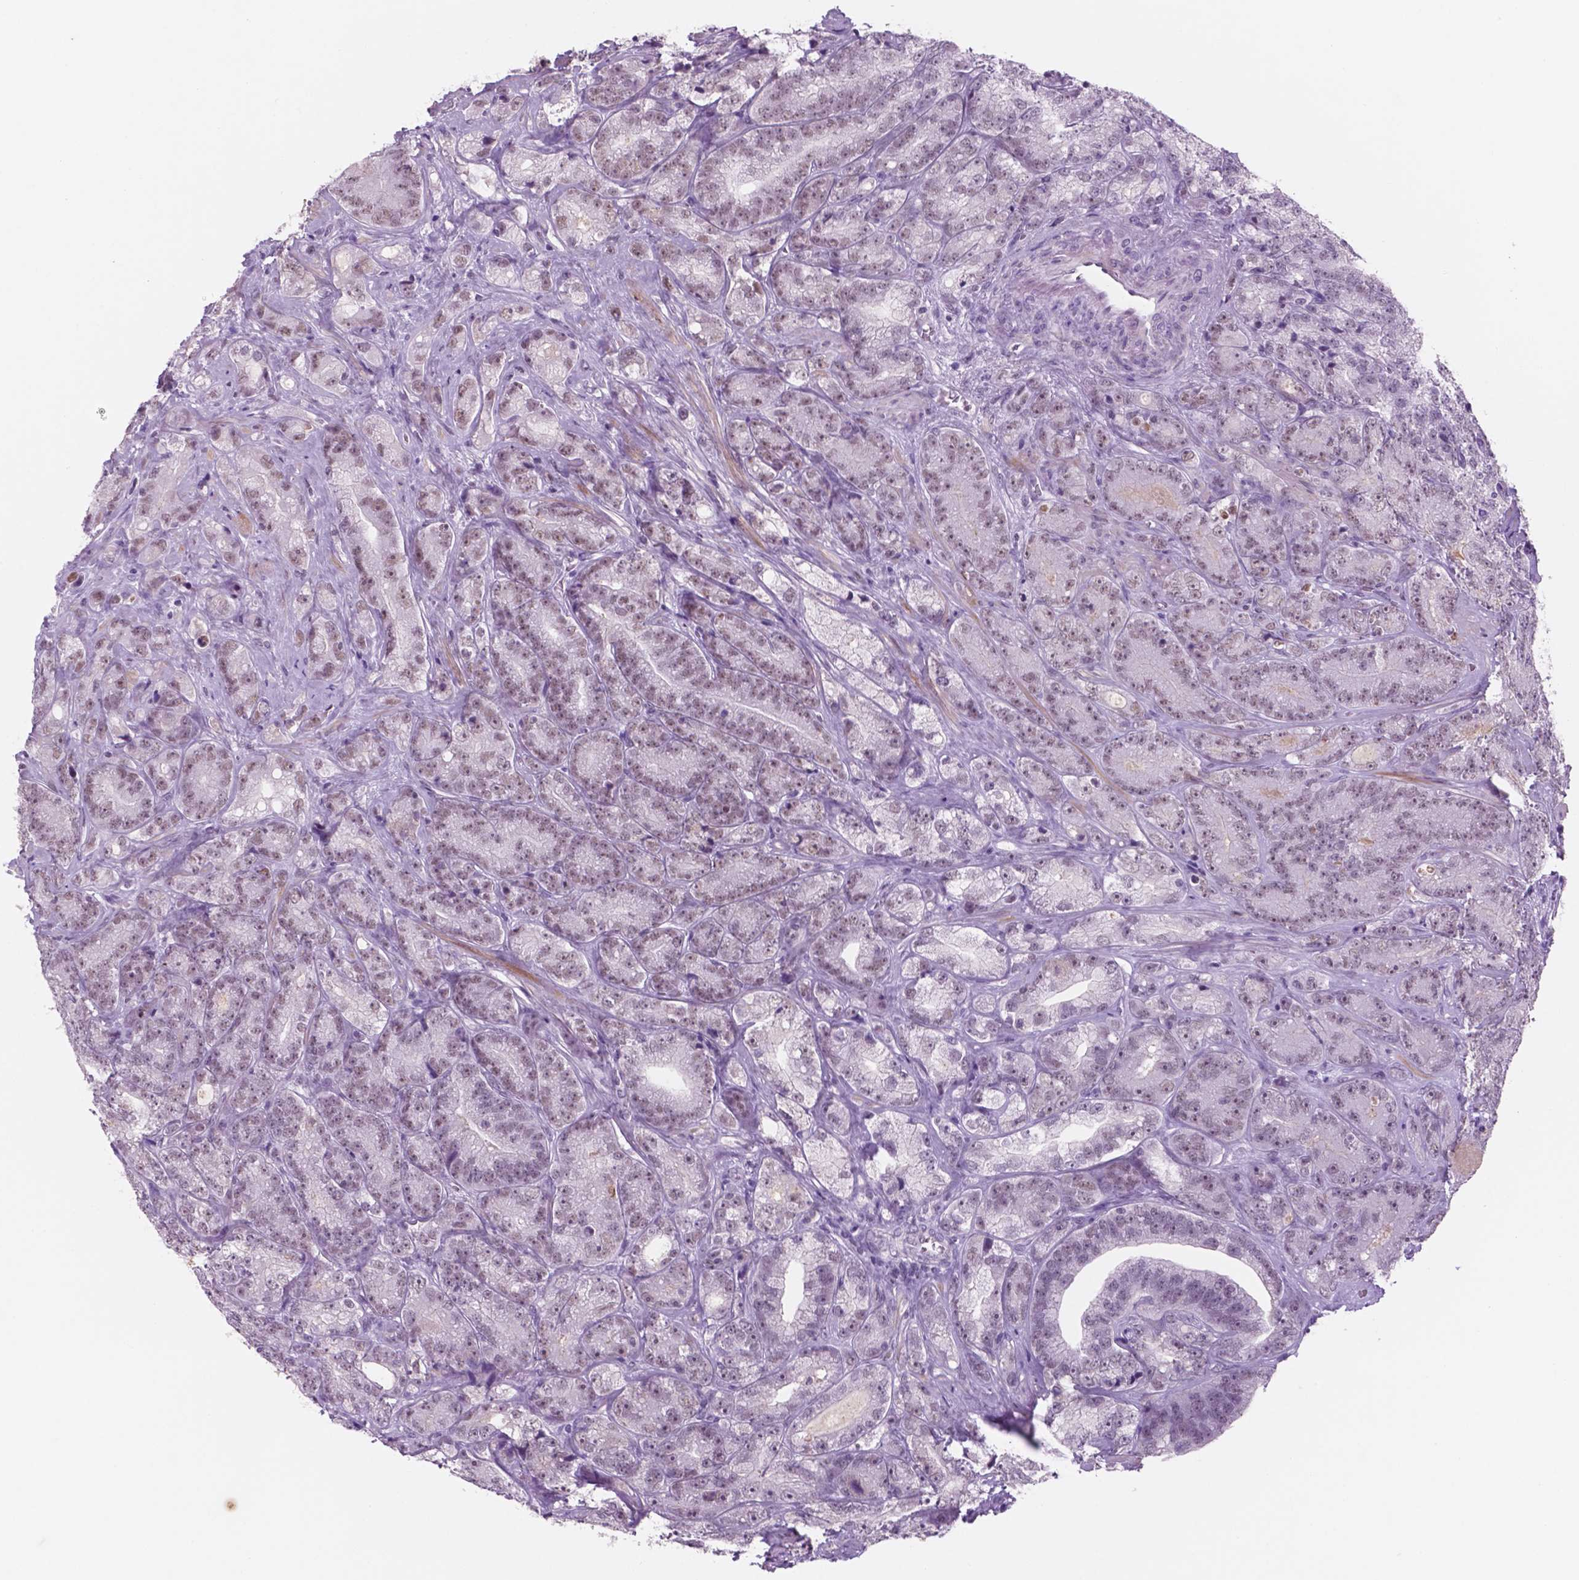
{"staining": {"intensity": "weak", "quantity": "25%-75%", "location": "nuclear"}, "tissue": "prostate cancer", "cell_type": "Tumor cells", "image_type": "cancer", "snomed": [{"axis": "morphology", "description": "Adenocarcinoma, NOS"}, {"axis": "topography", "description": "Prostate"}], "caption": "Prostate adenocarcinoma stained with DAB immunohistochemistry reveals low levels of weak nuclear positivity in about 25%-75% of tumor cells. Nuclei are stained in blue.", "gene": "CTR9", "patient": {"sex": "male", "age": 63}}